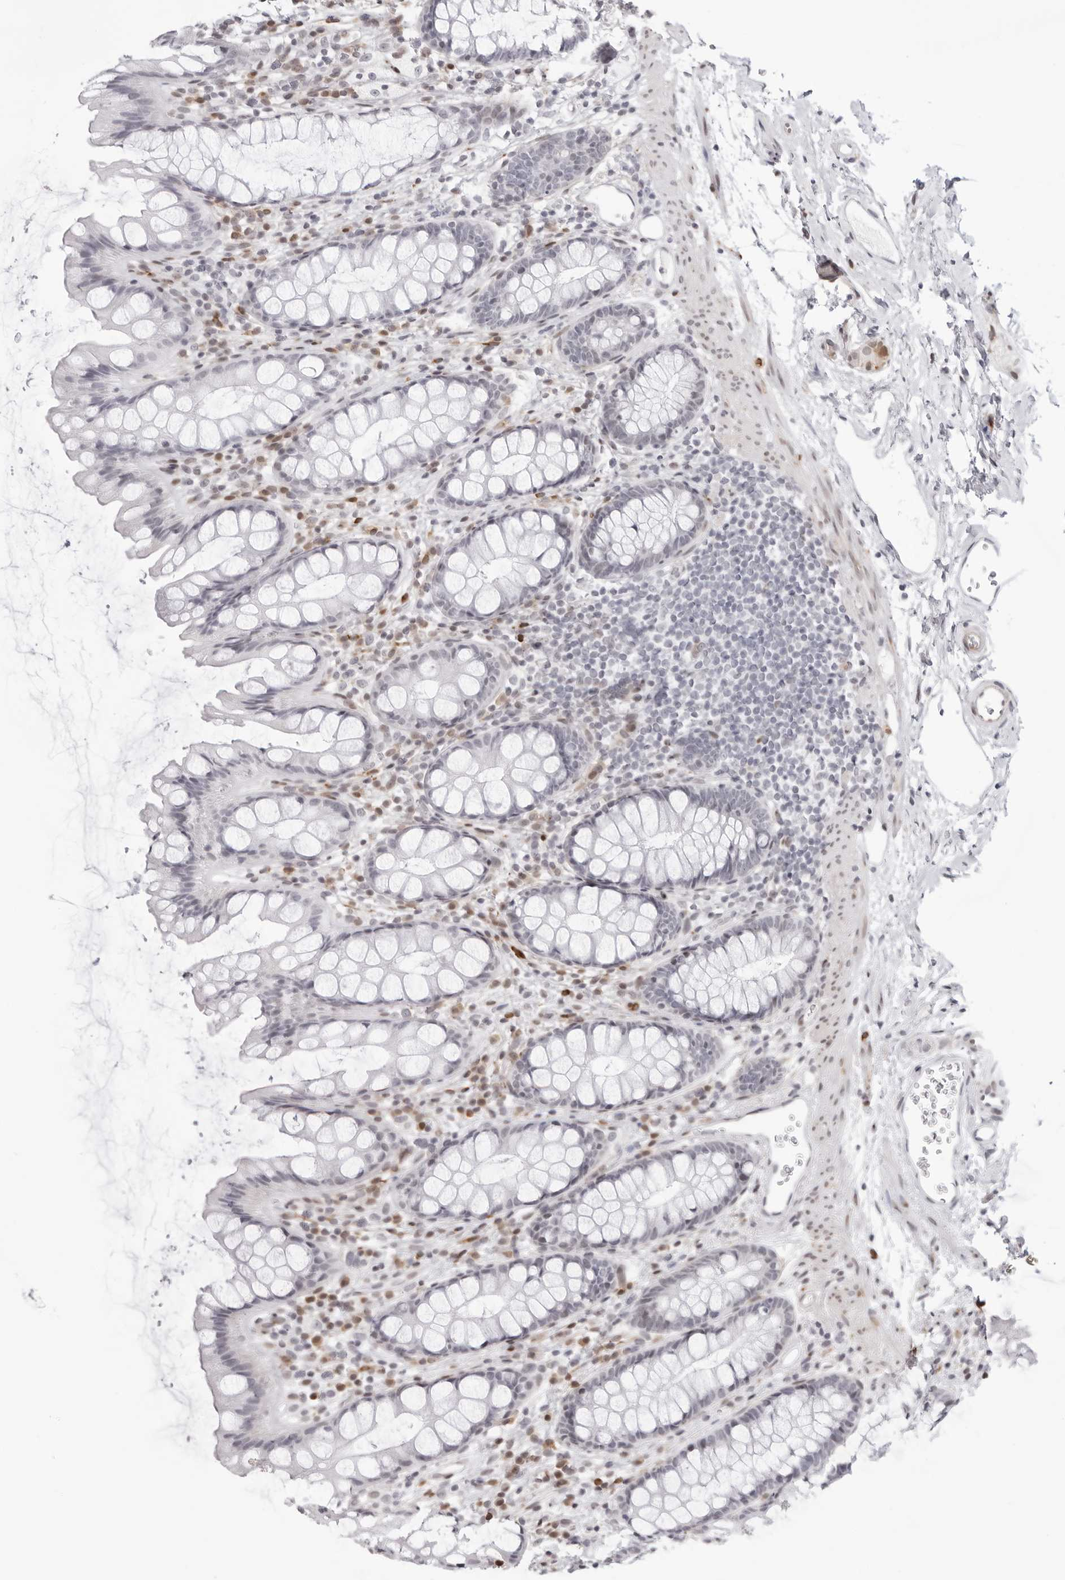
{"staining": {"intensity": "negative", "quantity": "none", "location": "none"}, "tissue": "rectum", "cell_type": "Glandular cells", "image_type": "normal", "snomed": [{"axis": "morphology", "description": "Normal tissue, NOS"}, {"axis": "topography", "description": "Rectum"}], "caption": "The micrograph shows no significant staining in glandular cells of rectum. (Immunohistochemistry (ihc), brightfield microscopy, high magnification).", "gene": "NTPCR", "patient": {"sex": "female", "age": 65}}